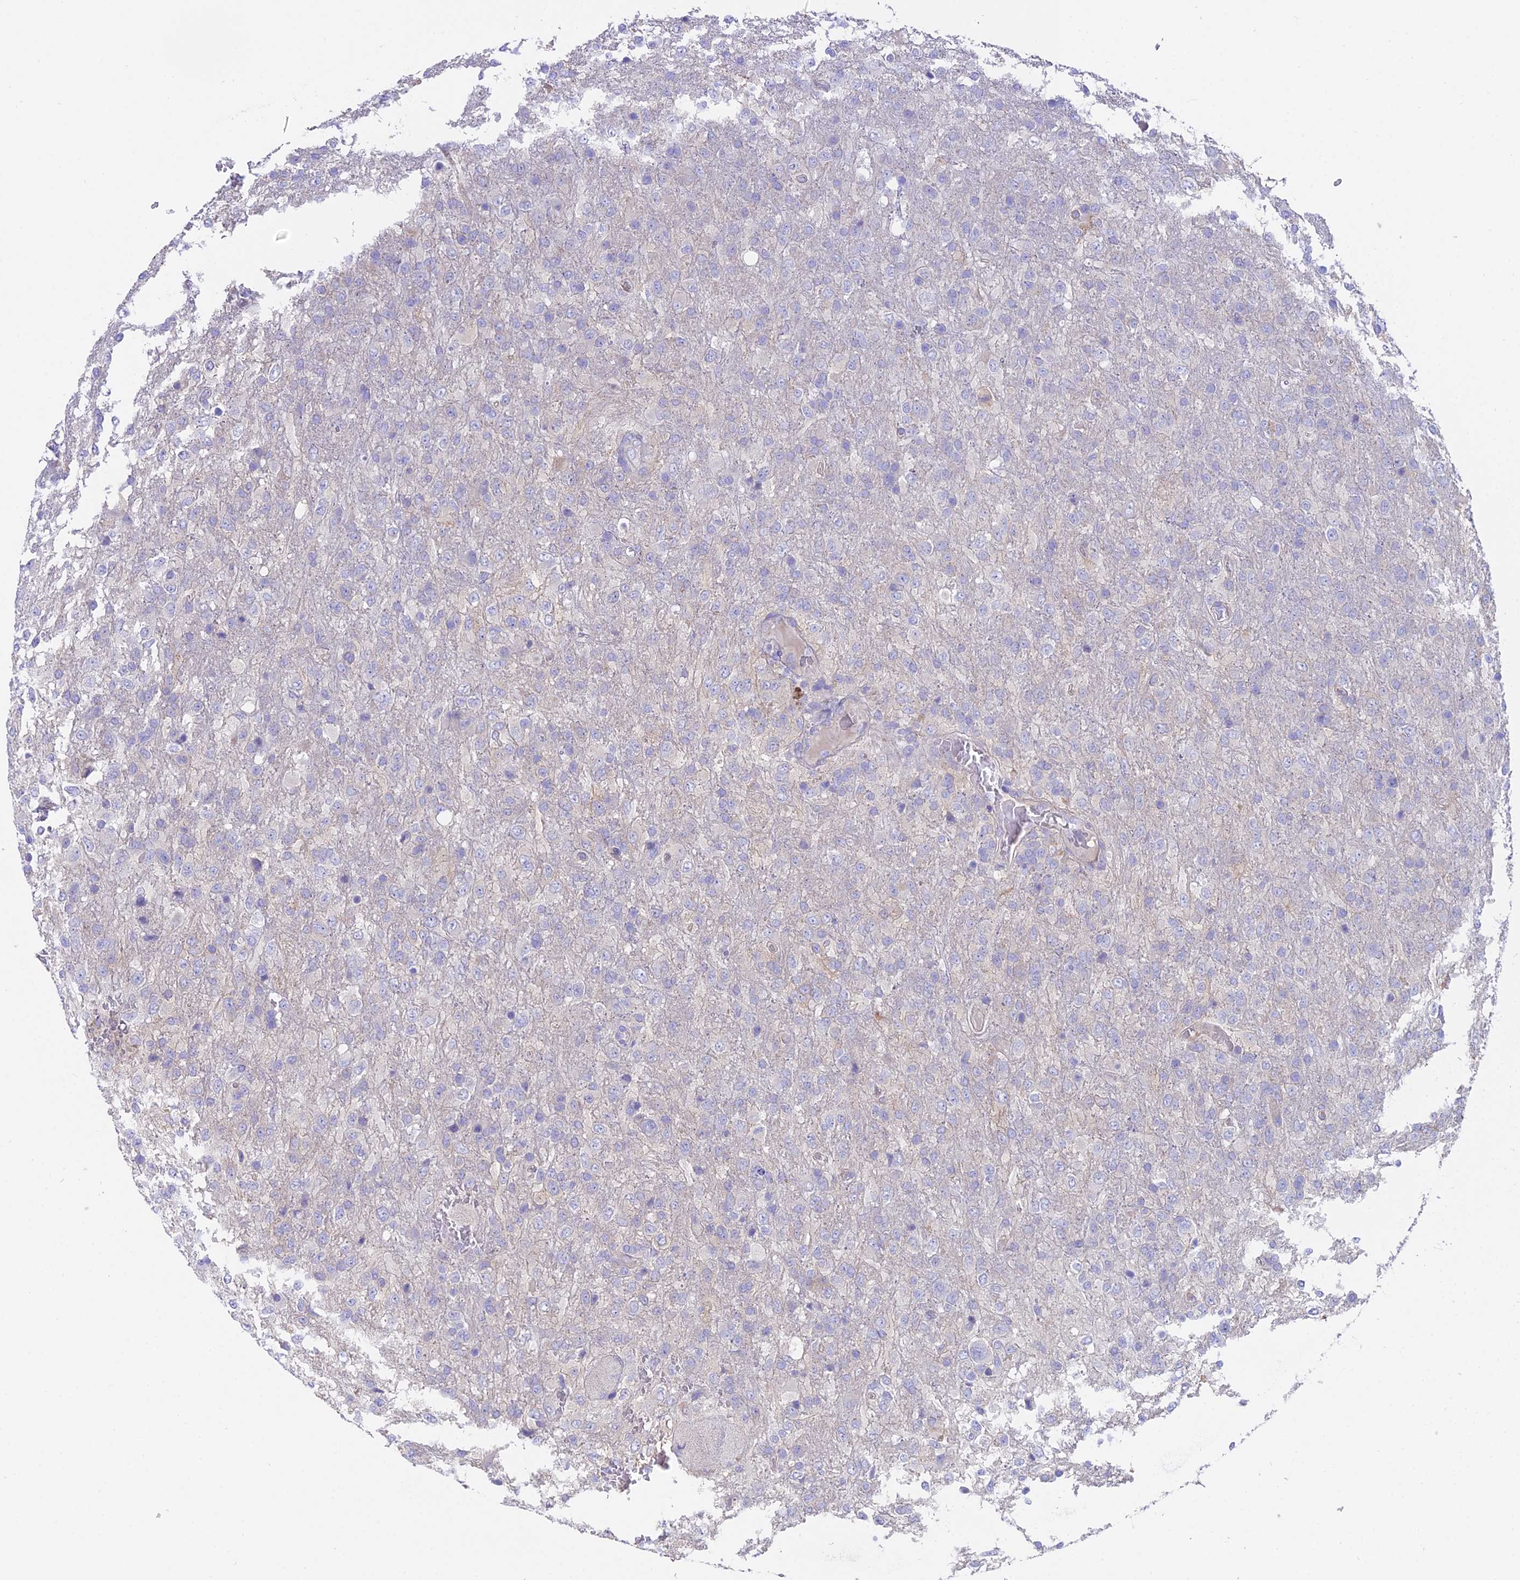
{"staining": {"intensity": "negative", "quantity": "none", "location": "none"}, "tissue": "glioma", "cell_type": "Tumor cells", "image_type": "cancer", "snomed": [{"axis": "morphology", "description": "Glioma, malignant, High grade"}, {"axis": "topography", "description": "Brain"}], "caption": "Tumor cells are negative for protein expression in human glioma.", "gene": "FAM168B", "patient": {"sex": "female", "age": 74}}